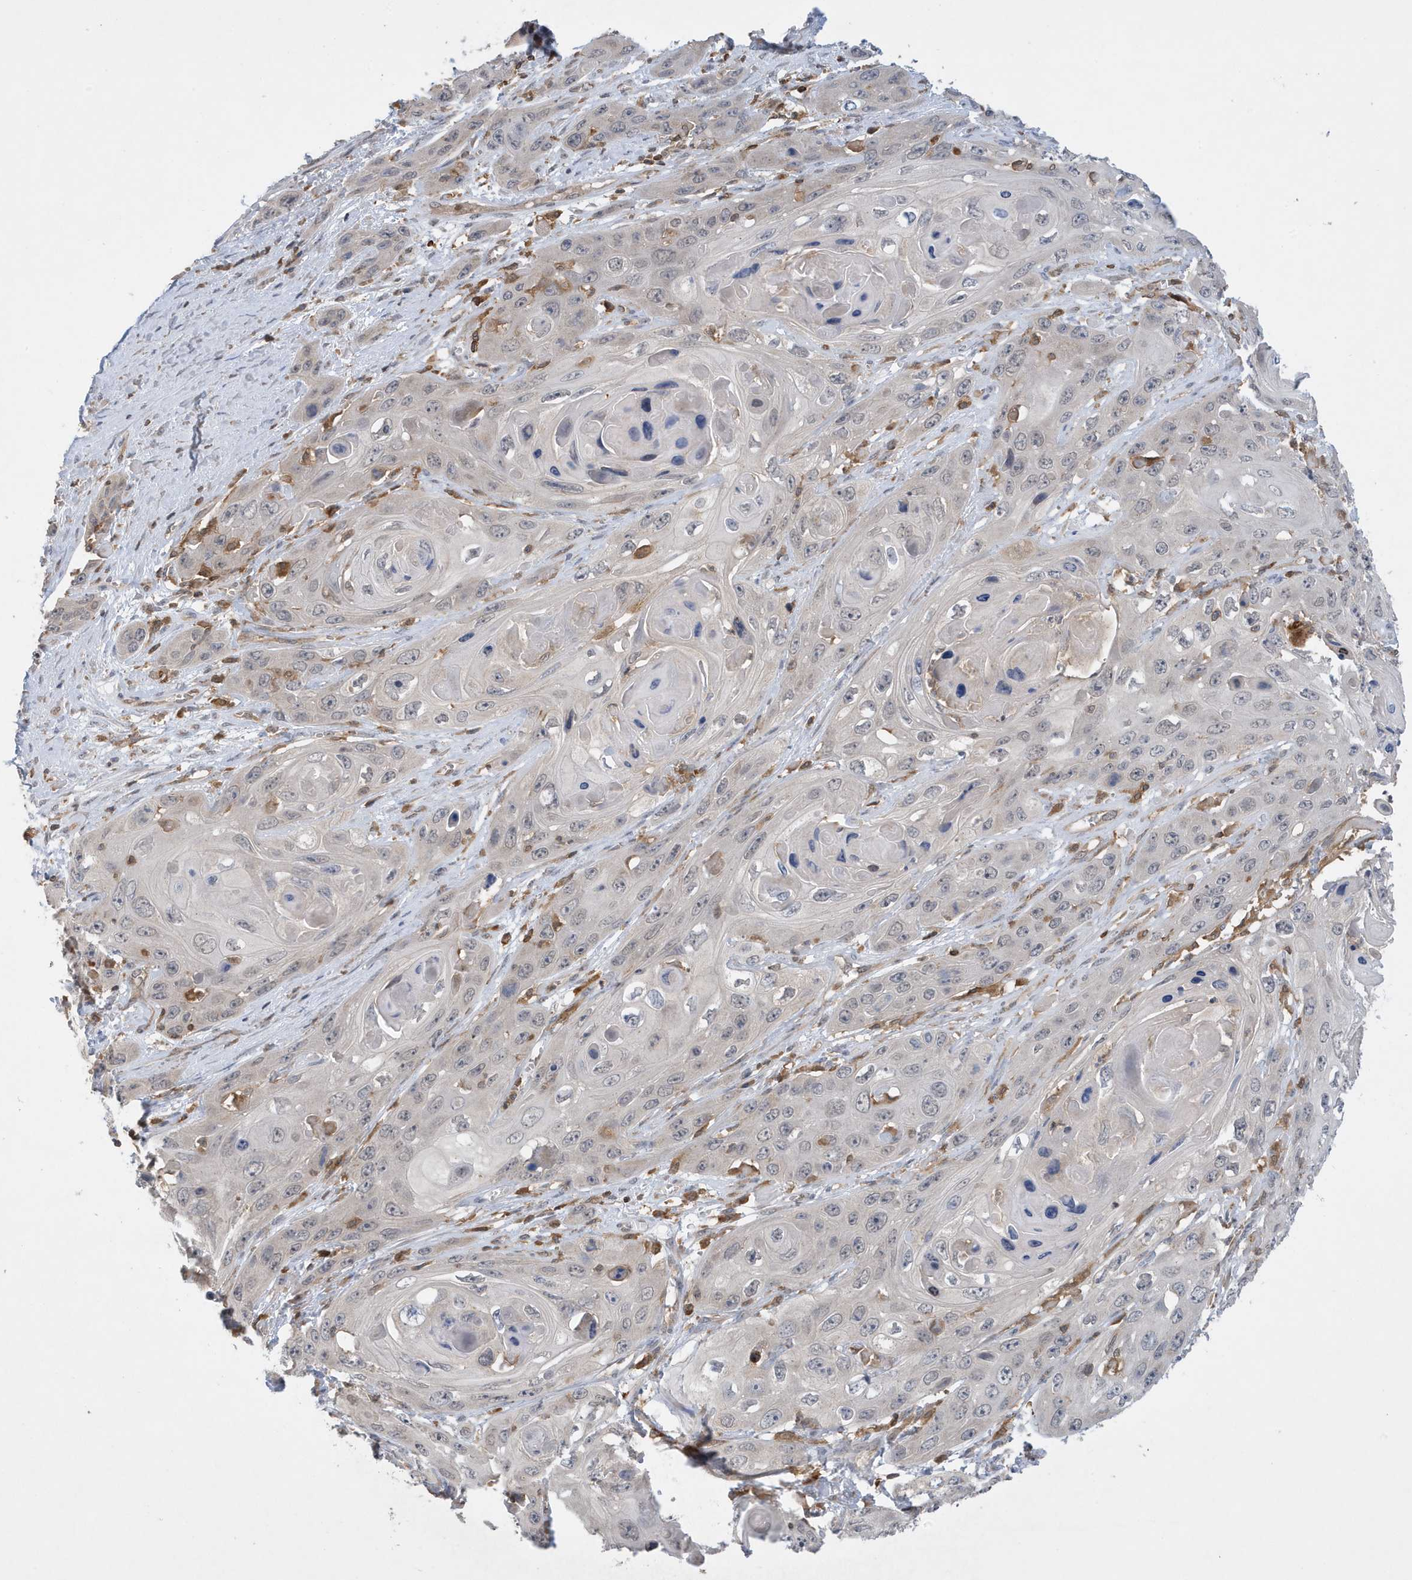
{"staining": {"intensity": "negative", "quantity": "none", "location": "none"}, "tissue": "skin cancer", "cell_type": "Tumor cells", "image_type": "cancer", "snomed": [{"axis": "morphology", "description": "Squamous cell carcinoma, NOS"}, {"axis": "topography", "description": "Skin"}], "caption": "Immunohistochemical staining of human skin squamous cell carcinoma displays no significant positivity in tumor cells.", "gene": "NSUN3", "patient": {"sex": "male", "age": 55}}